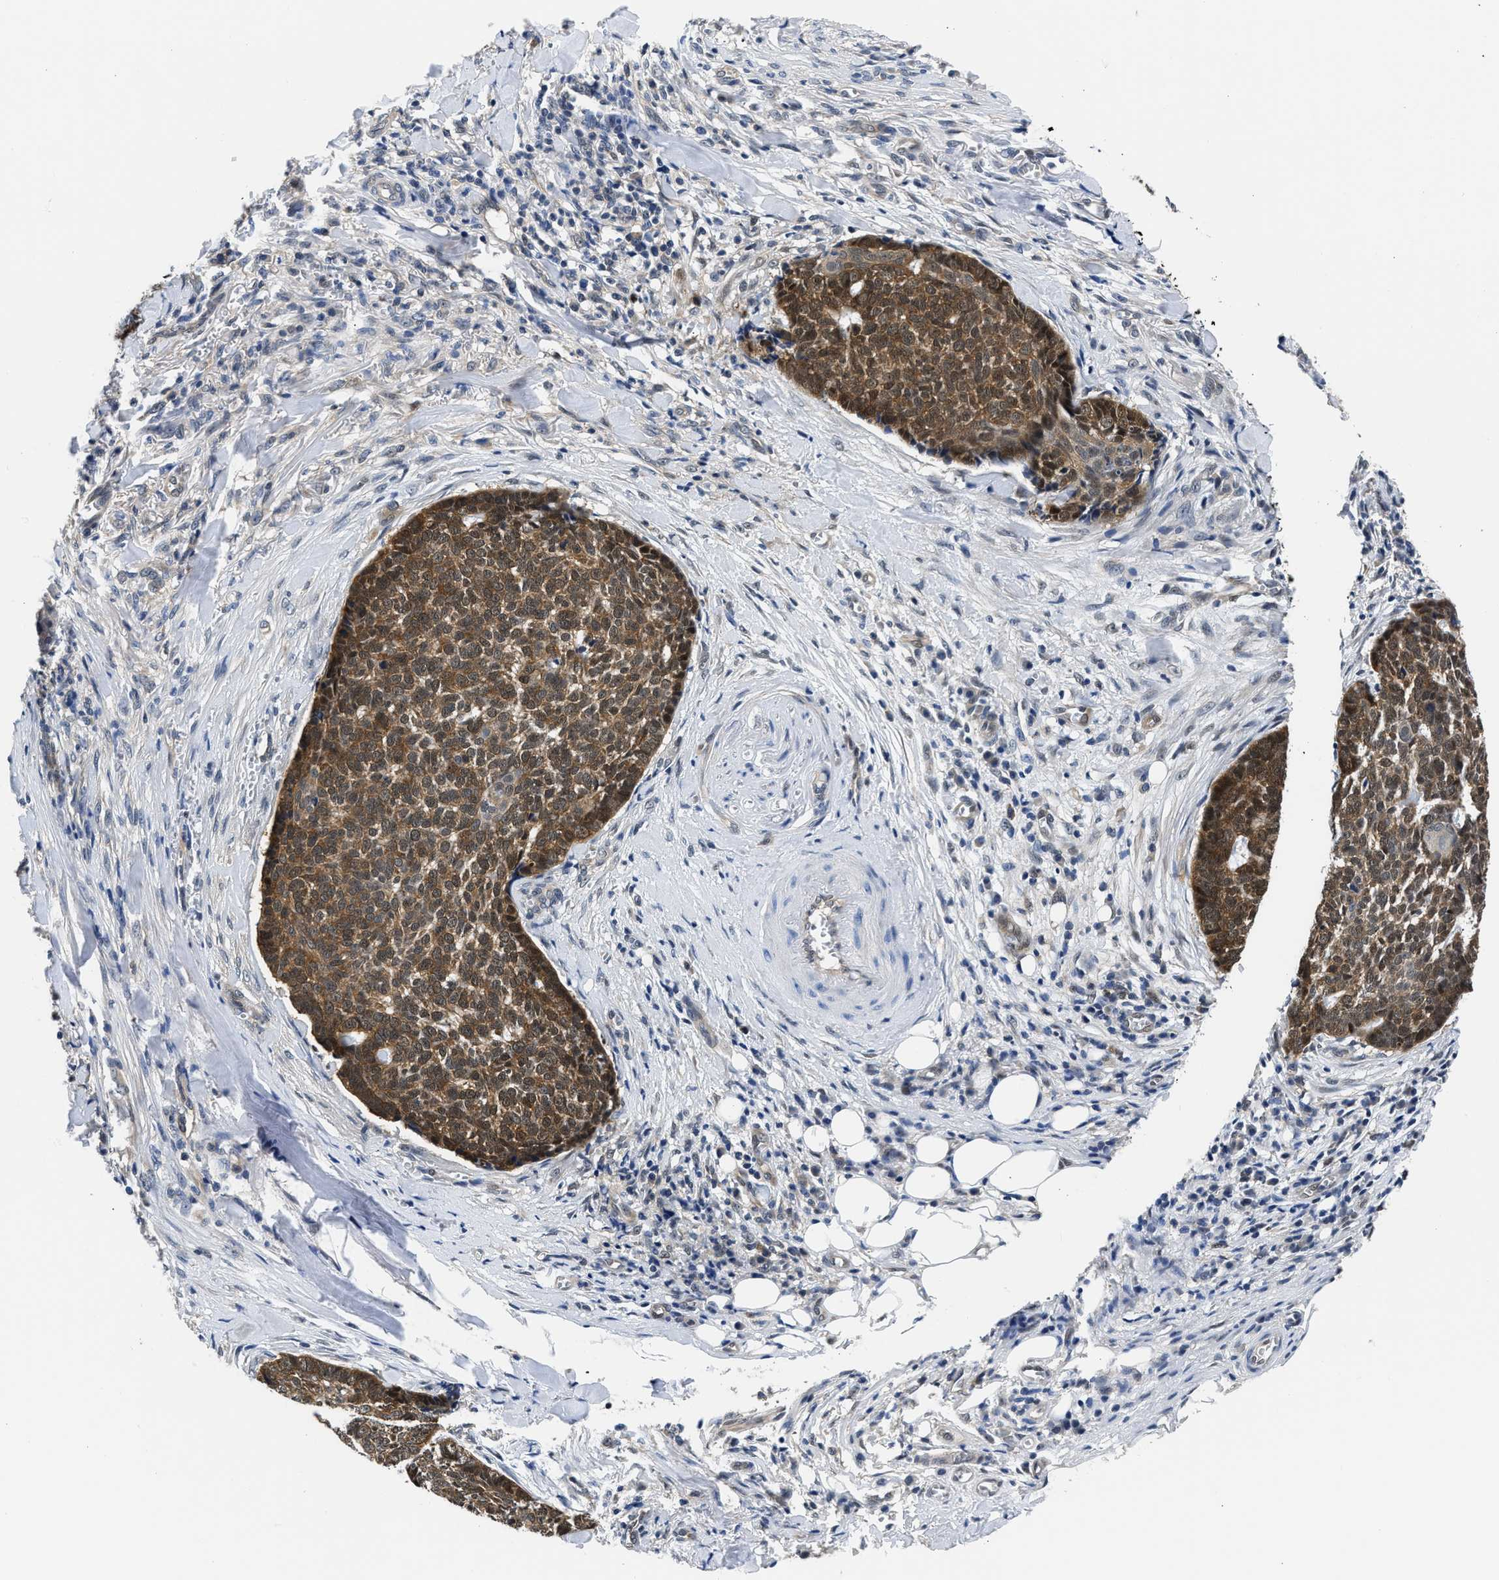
{"staining": {"intensity": "moderate", "quantity": ">75%", "location": "cytoplasmic/membranous,nuclear"}, "tissue": "skin cancer", "cell_type": "Tumor cells", "image_type": "cancer", "snomed": [{"axis": "morphology", "description": "Basal cell carcinoma"}, {"axis": "topography", "description": "Skin"}], "caption": "Moderate cytoplasmic/membranous and nuclear protein positivity is seen in approximately >75% of tumor cells in skin cancer (basal cell carcinoma).", "gene": "XPO5", "patient": {"sex": "male", "age": 84}}